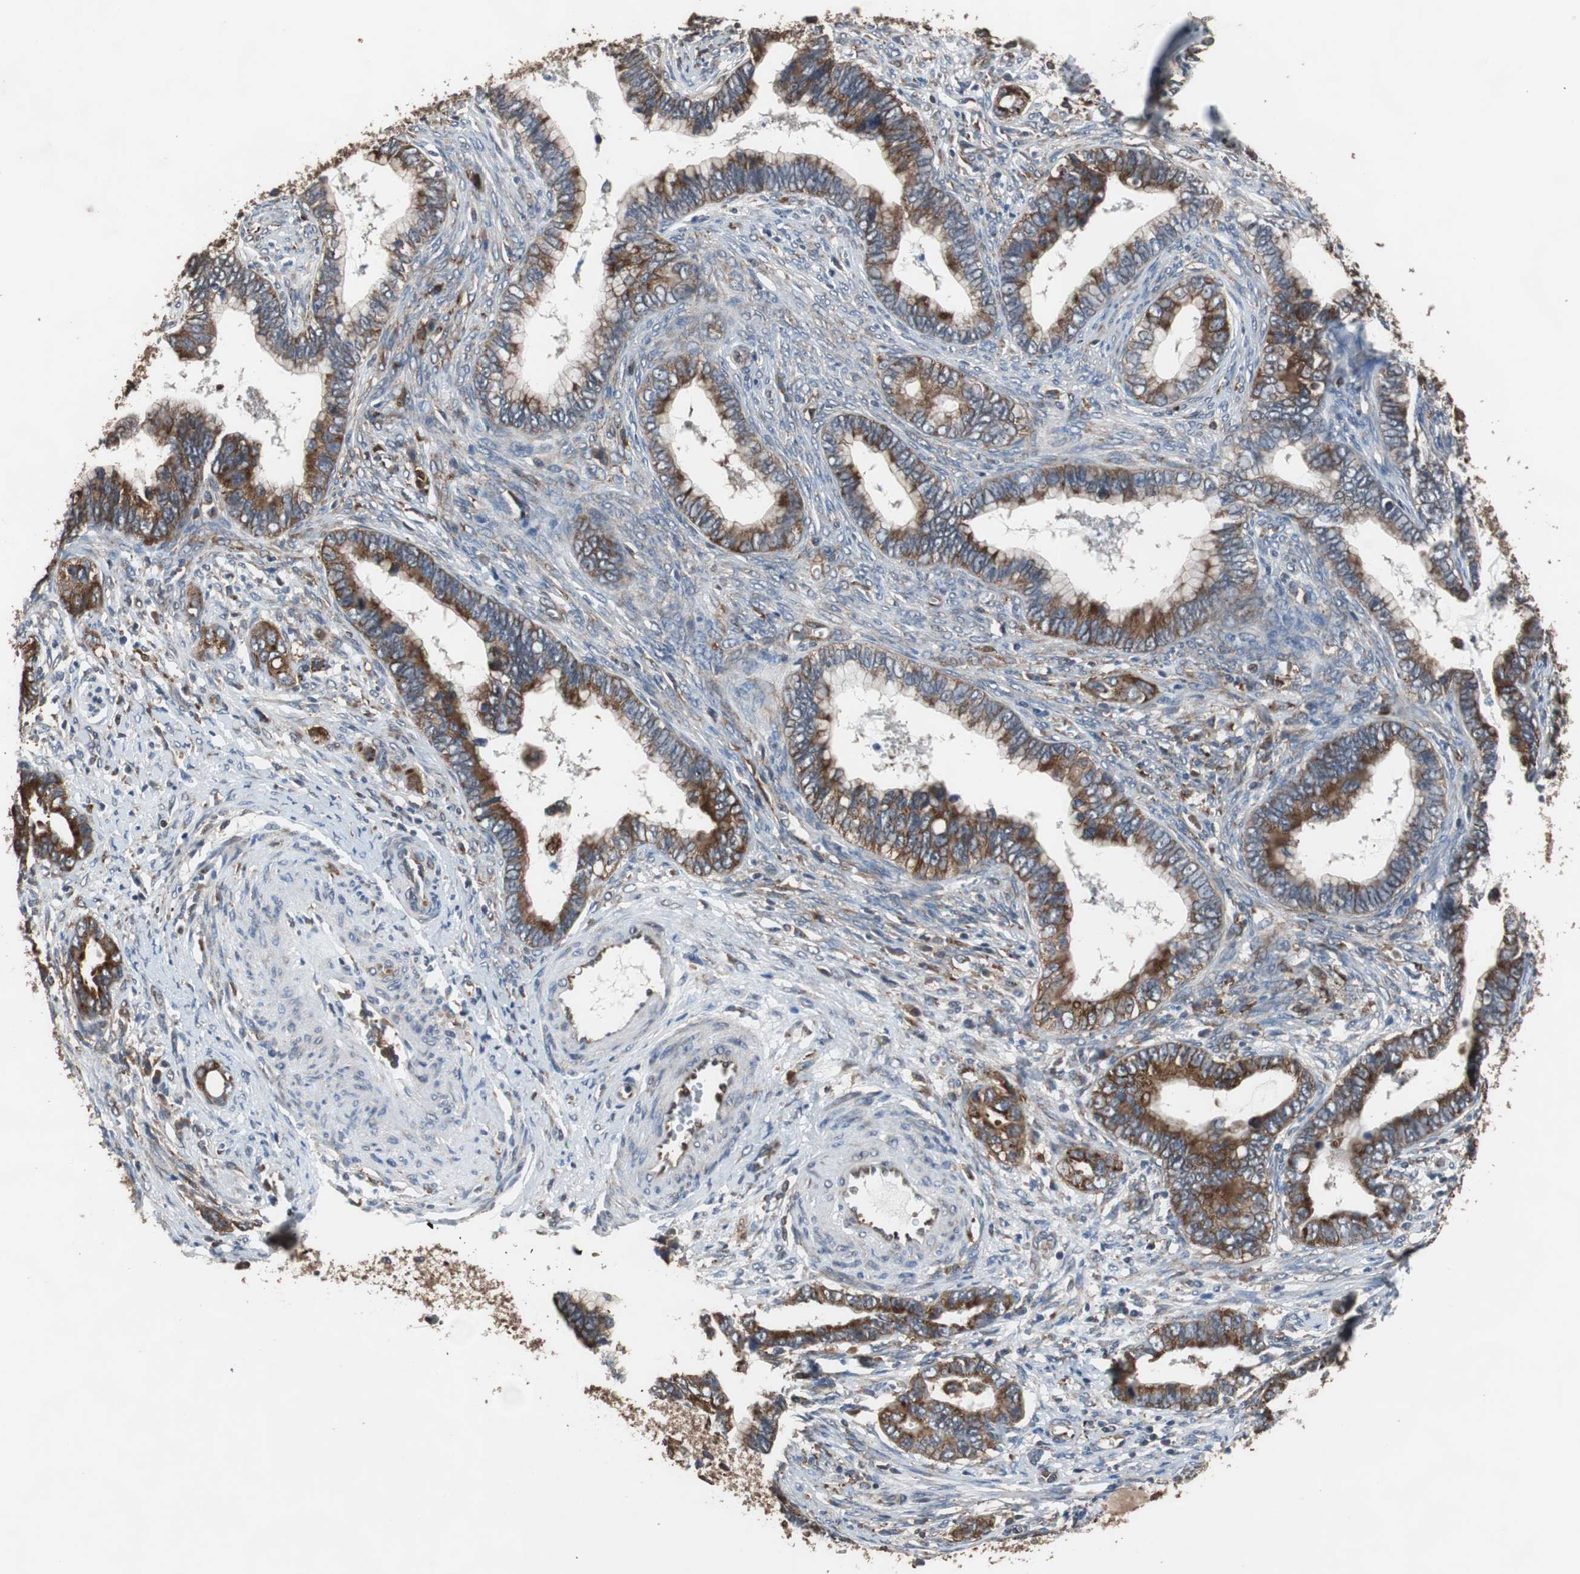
{"staining": {"intensity": "strong", "quantity": ">75%", "location": "cytoplasmic/membranous"}, "tissue": "cervical cancer", "cell_type": "Tumor cells", "image_type": "cancer", "snomed": [{"axis": "morphology", "description": "Adenocarcinoma, NOS"}, {"axis": "topography", "description": "Cervix"}], "caption": "A brown stain highlights strong cytoplasmic/membranous expression of a protein in human cervical cancer tumor cells. The protein of interest is shown in brown color, while the nuclei are stained blue.", "gene": "USP10", "patient": {"sex": "female", "age": 44}}